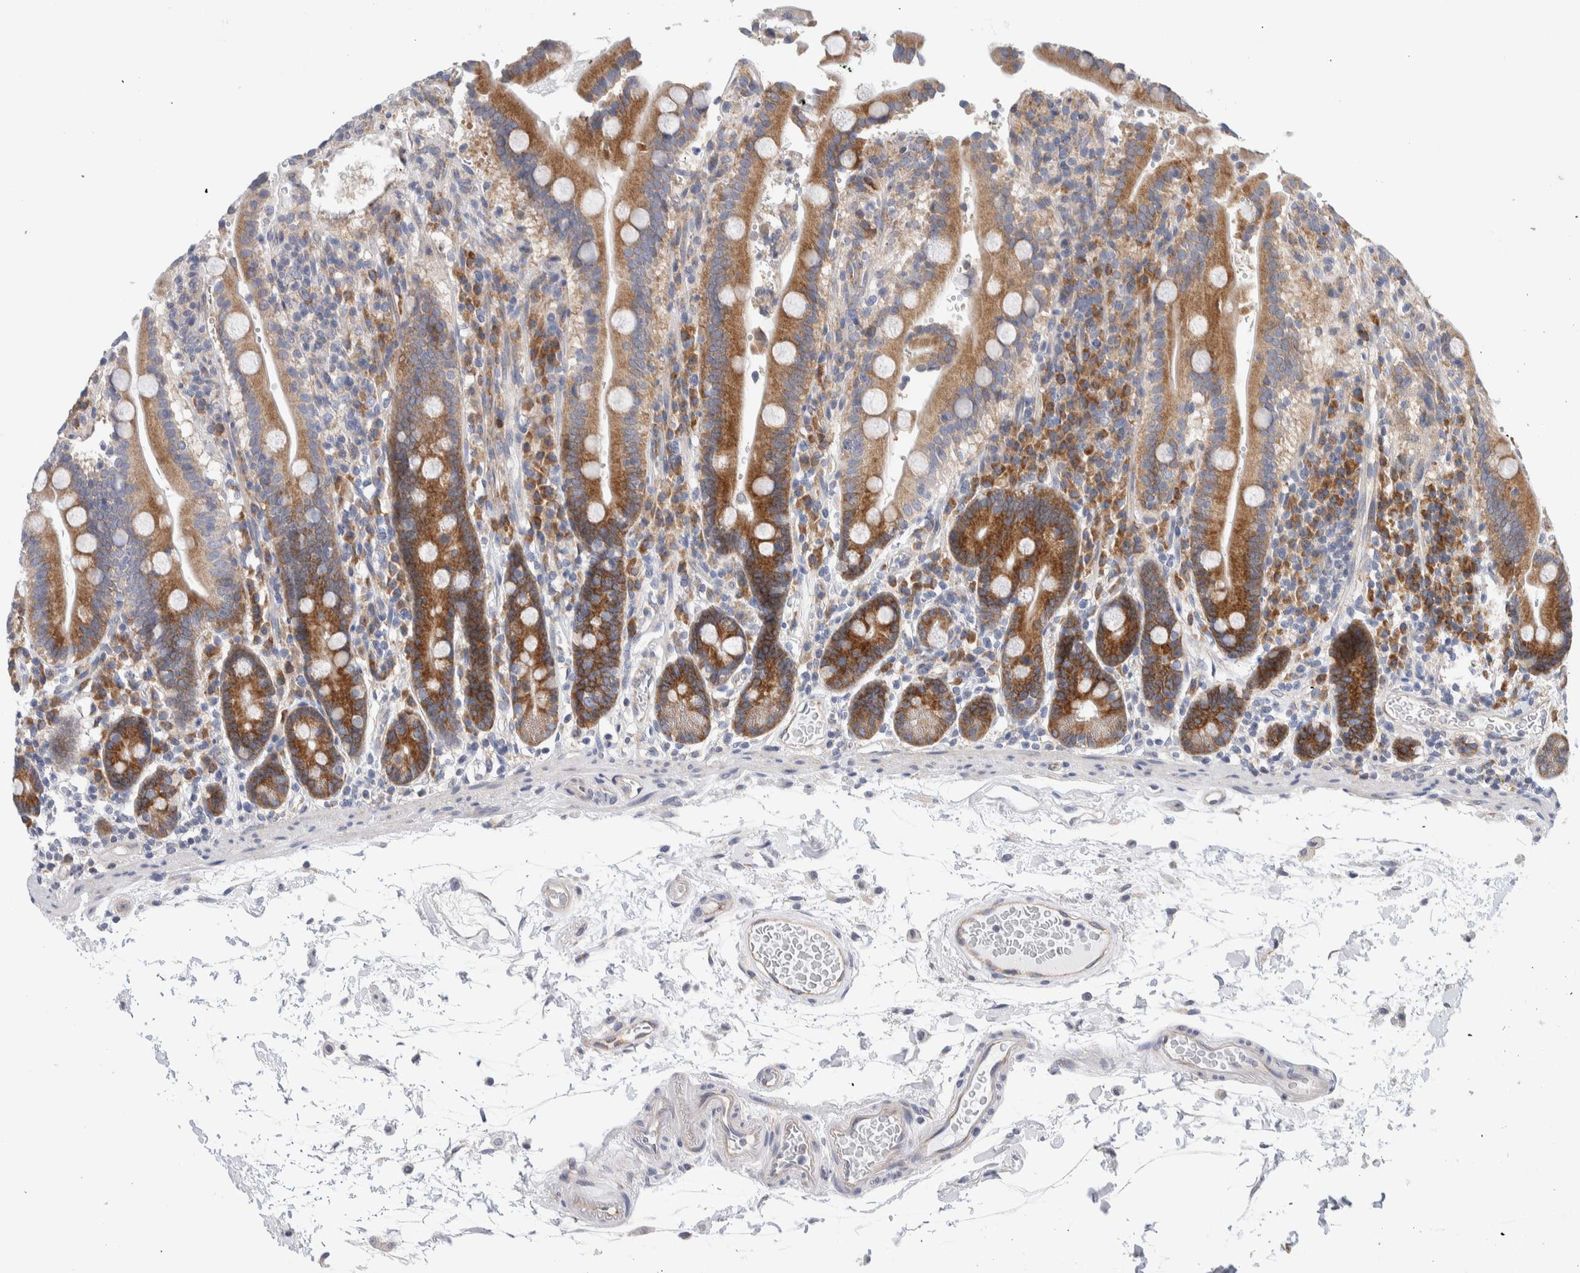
{"staining": {"intensity": "moderate", "quantity": ">75%", "location": "cytoplasmic/membranous"}, "tissue": "duodenum", "cell_type": "Glandular cells", "image_type": "normal", "snomed": [{"axis": "morphology", "description": "Normal tissue, NOS"}, {"axis": "topography", "description": "Small intestine, NOS"}], "caption": "Immunohistochemistry staining of benign duodenum, which displays medium levels of moderate cytoplasmic/membranous staining in about >75% of glandular cells indicating moderate cytoplasmic/membranous protein positivity. The staining was performed using DAB (brown) for protein detection and nuclei were counterstained in hematoxylin (blue).", "gene": "RACK1", "patient": {"sex": "female", "age": 71}}